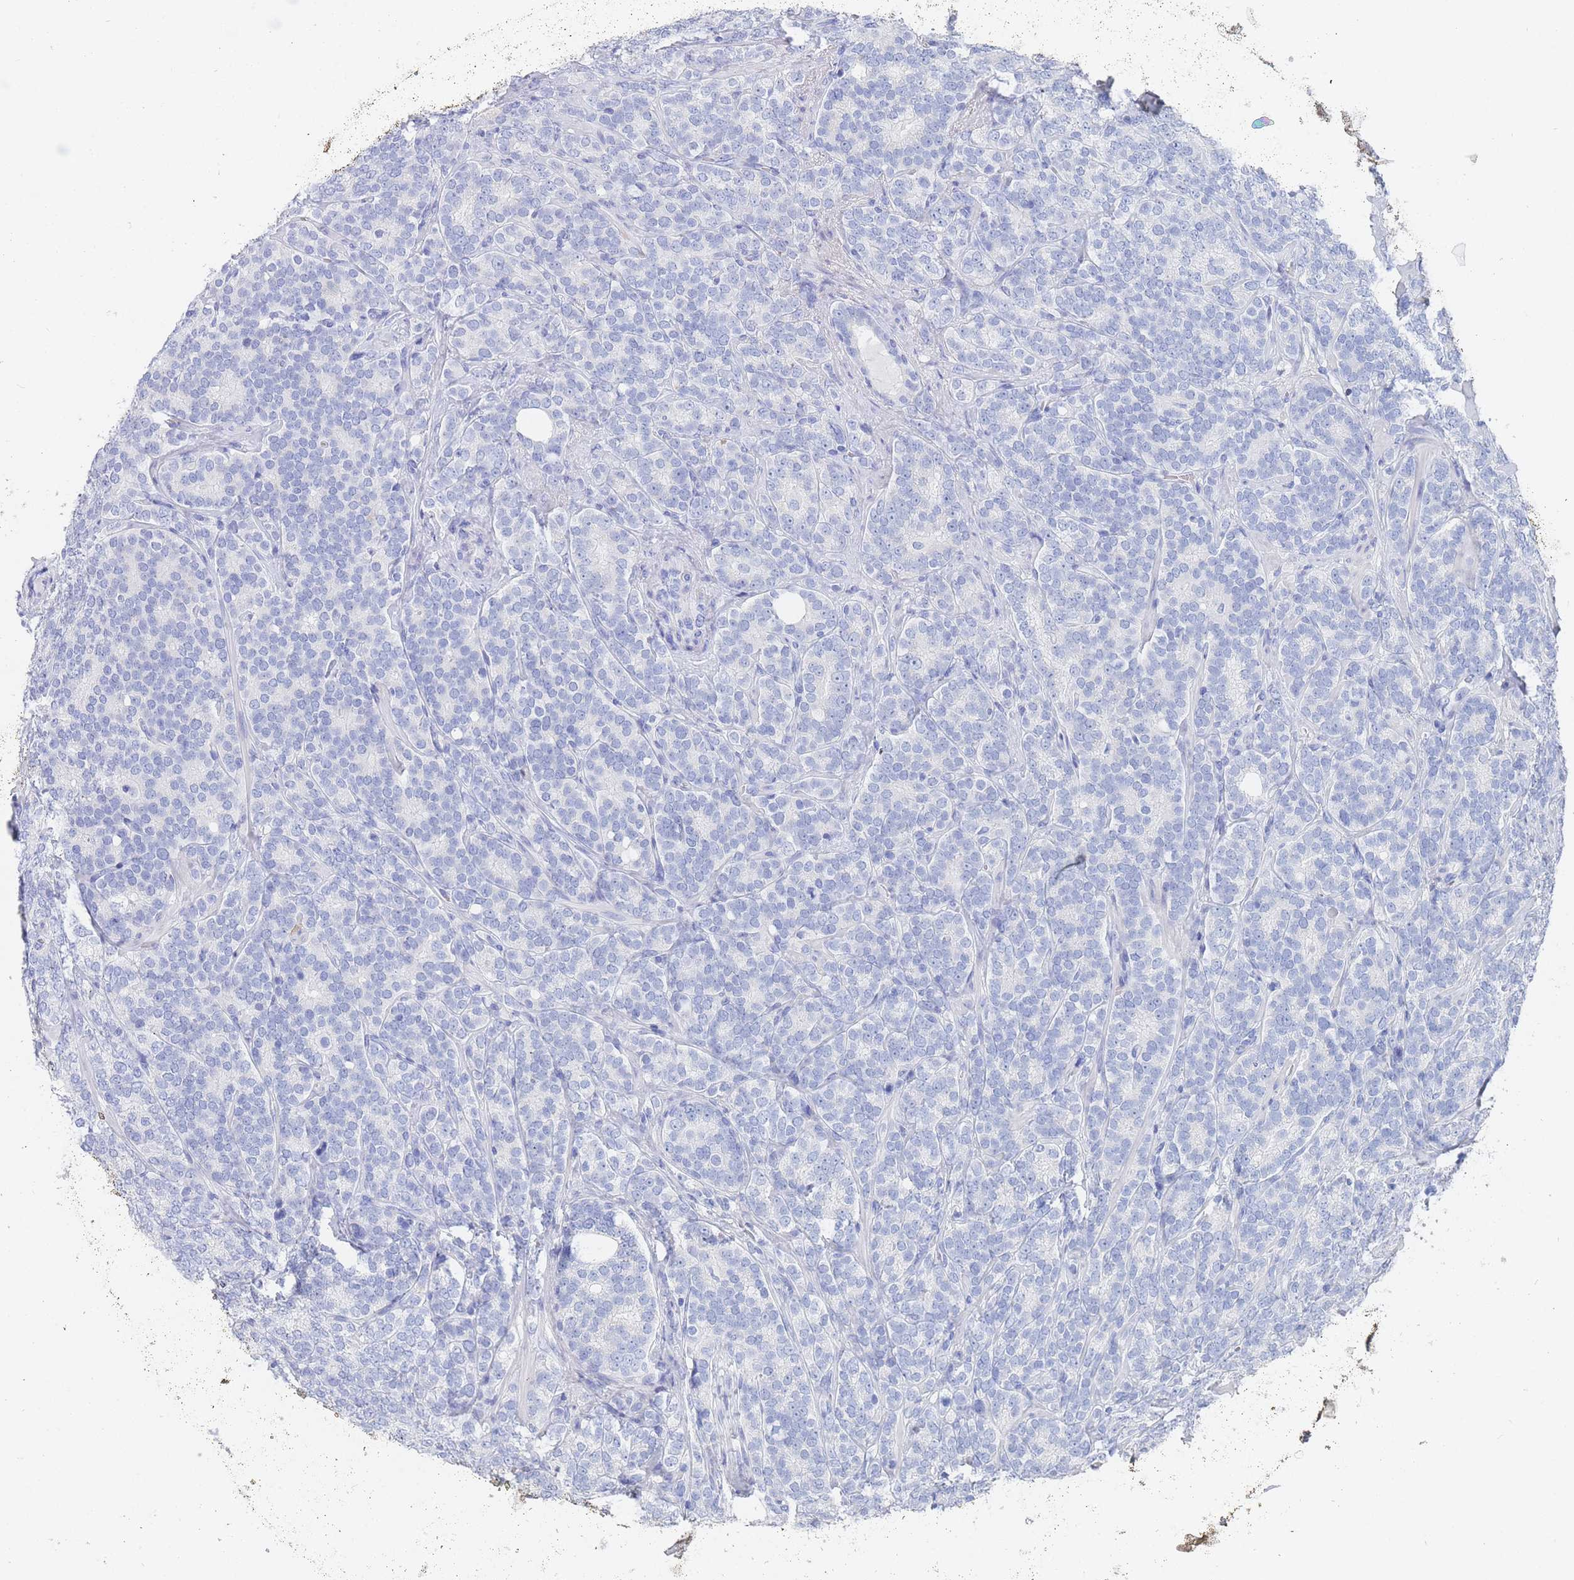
{"staining": {"intensity": "negative", "quantity": "none", "location": "none"}, "tissue": "prostate cancer", "cell_type": "Tumor cells", "image_type": "cancer", "snomed": [{"axis": "morphology", "description": "Adenocarcinoma, High grade"}, {"axis": "topography", "description": "Prostate"}], "caption": "Tumor cells are negative for protein expression in human adenocarcinoma (high-grade) (prostate).", "gene": "SLC25A35", "patient": {"sex": "male", "age": 64}}